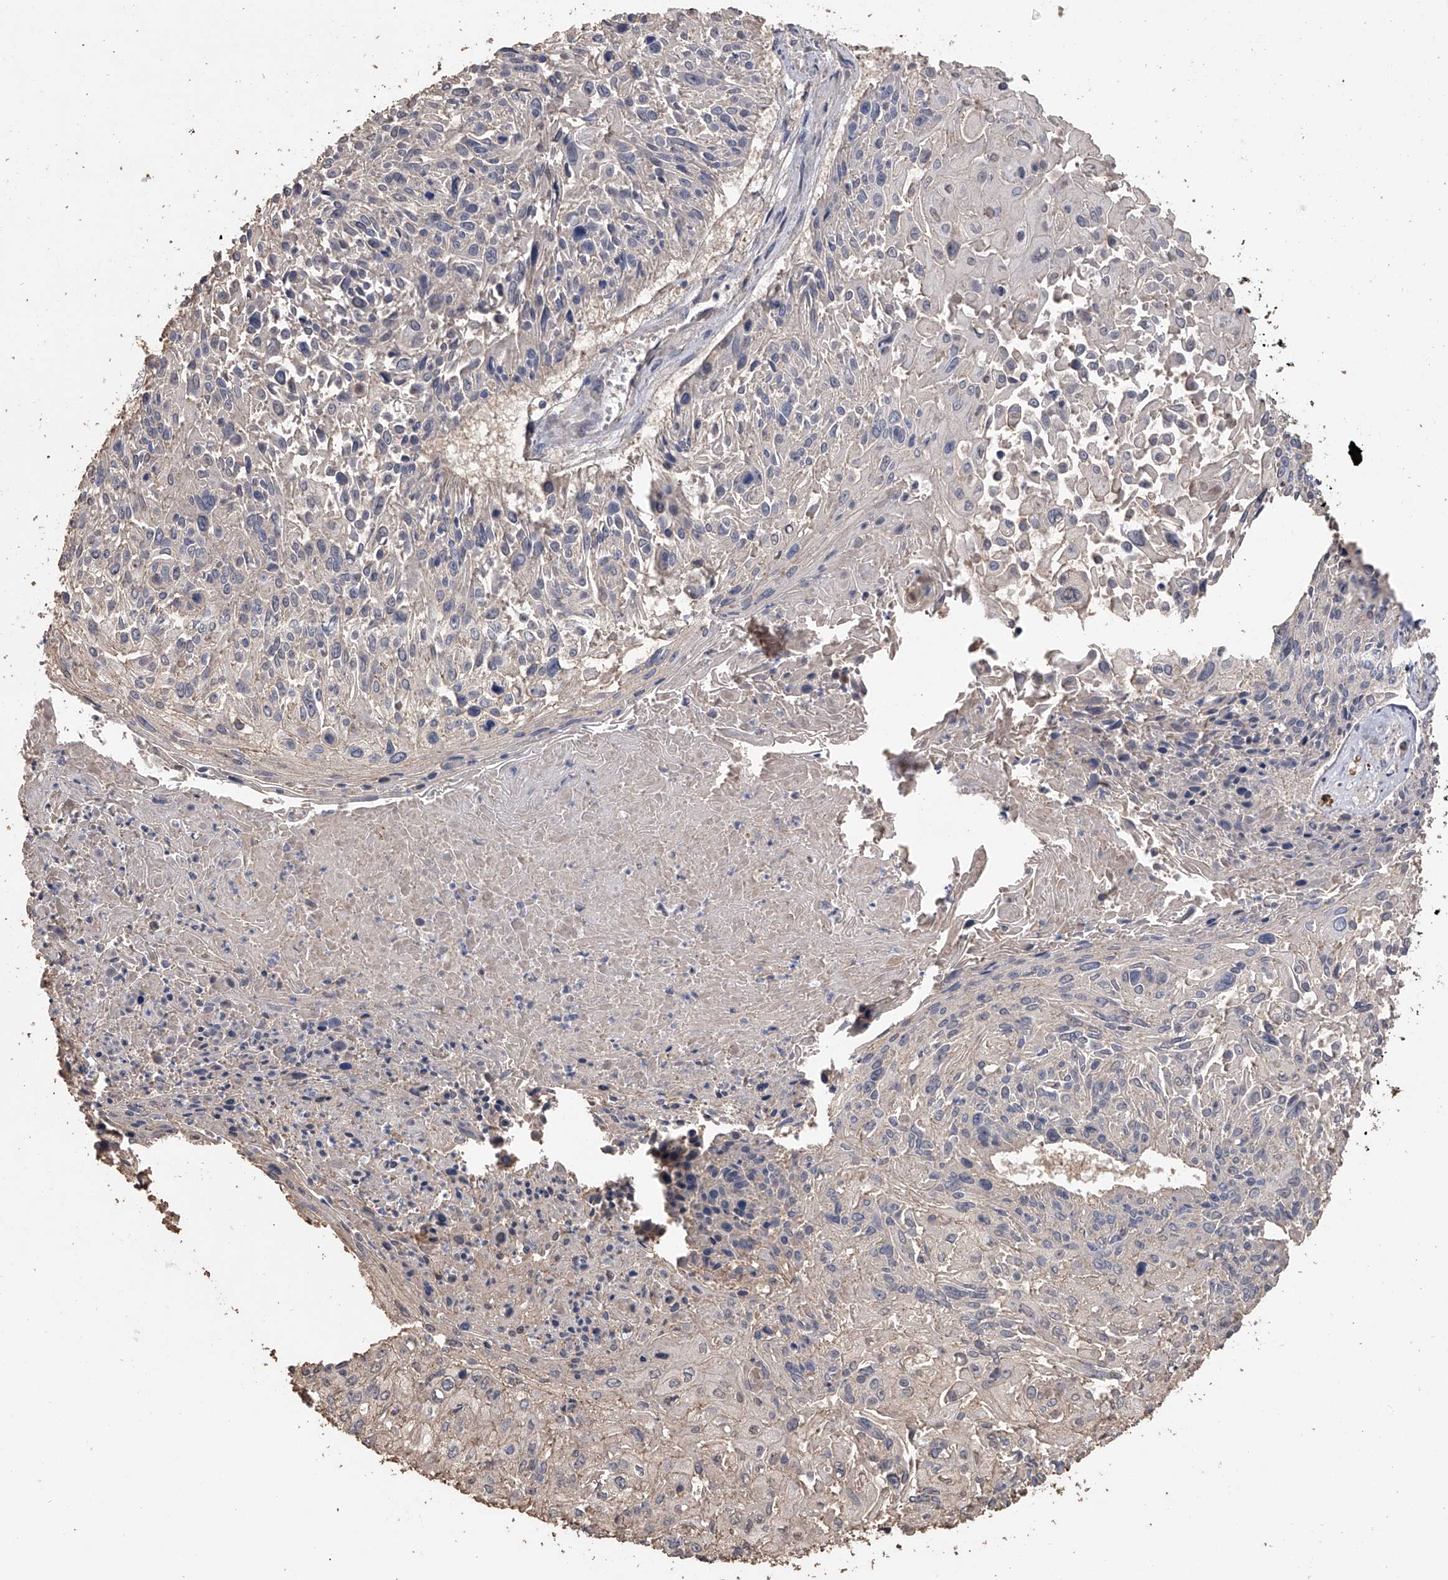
{"staining": {"intensity": "negative", "quantity": "none", "location": "none"}, "tissue": "cervical cancer", "cell_type": "Tumor cells", "image_type": "cancer", "snomed": [{"axis": "morphology", "description": "Squamous cell carcinoma, NOS"}, {"axis": "topography", "description": "Cervix"}], "caption": "An IHC histopathology image of cervical cancer is shown. There is no staining in tumor cells of cervical cancer.", "gene": "ZNF343", "patient": {"sex": "female", "age": 51}}